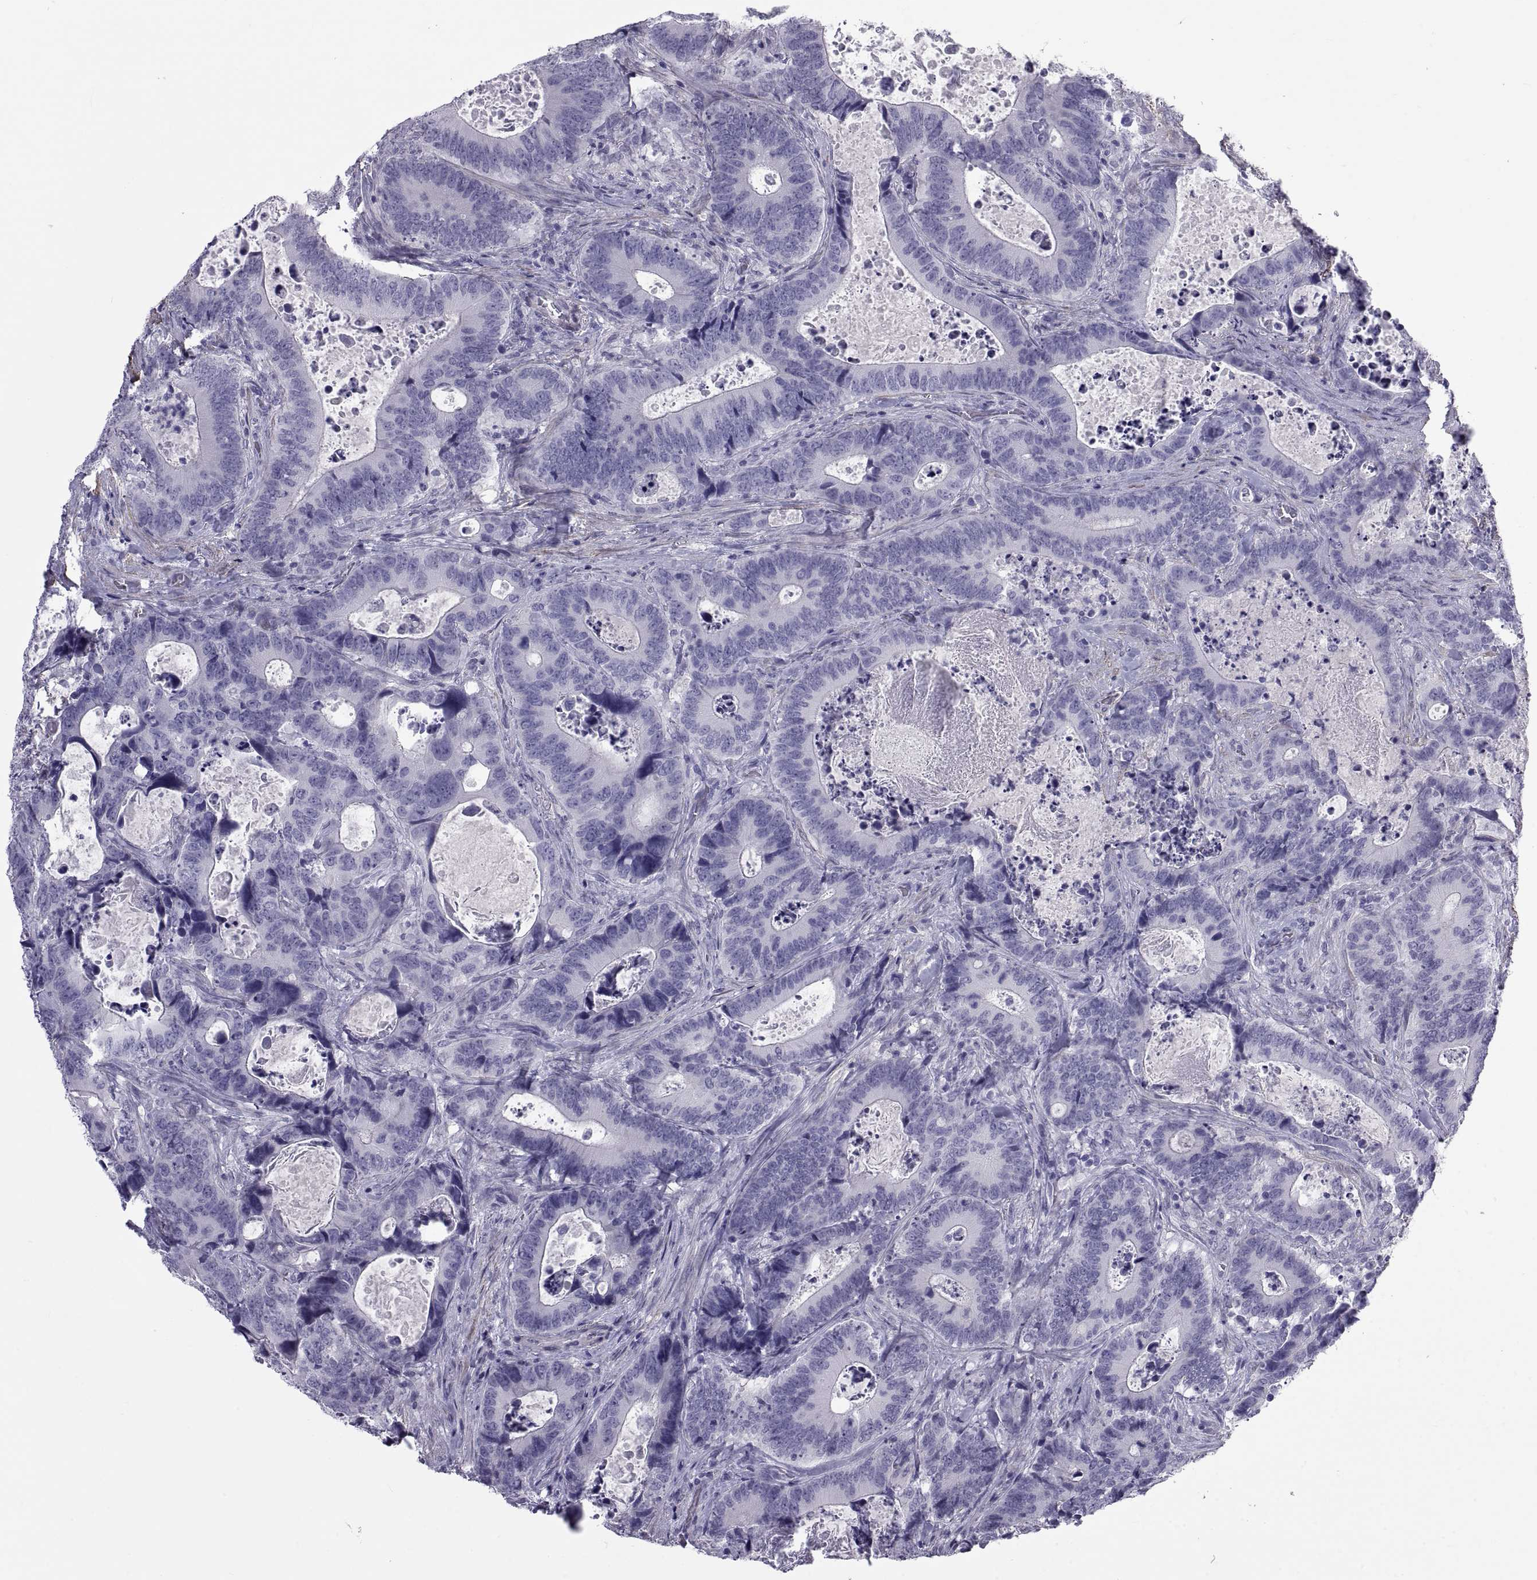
{"staining": {"intensity": "negative", "quantity": "none", "location": "none"}, "tissue": "colorectal cancer", "cell_type": "Tumor cells", "image_type": "cancer", "snomed": [{"axis": "morphology", "description": "Adenocarcinoma, NOS"}, {"axis": "topography", "description": "Colon"}], "caption": "High magnification brightfield microscopy of adenocarcinoma (colorectal) stained with DAB (3,3'-diaminobenzidine) (brown) and counterstained with hematoxylin (blue): tumor cells show no significant staining. The staining was performed using DAB to visualize the protein expression in brown, while the nuclei were stained in blue with hematoxylin (Magnification: 20x).", "gene": "MAGEB1", "patient": {"sex": "female", "age": 82}}